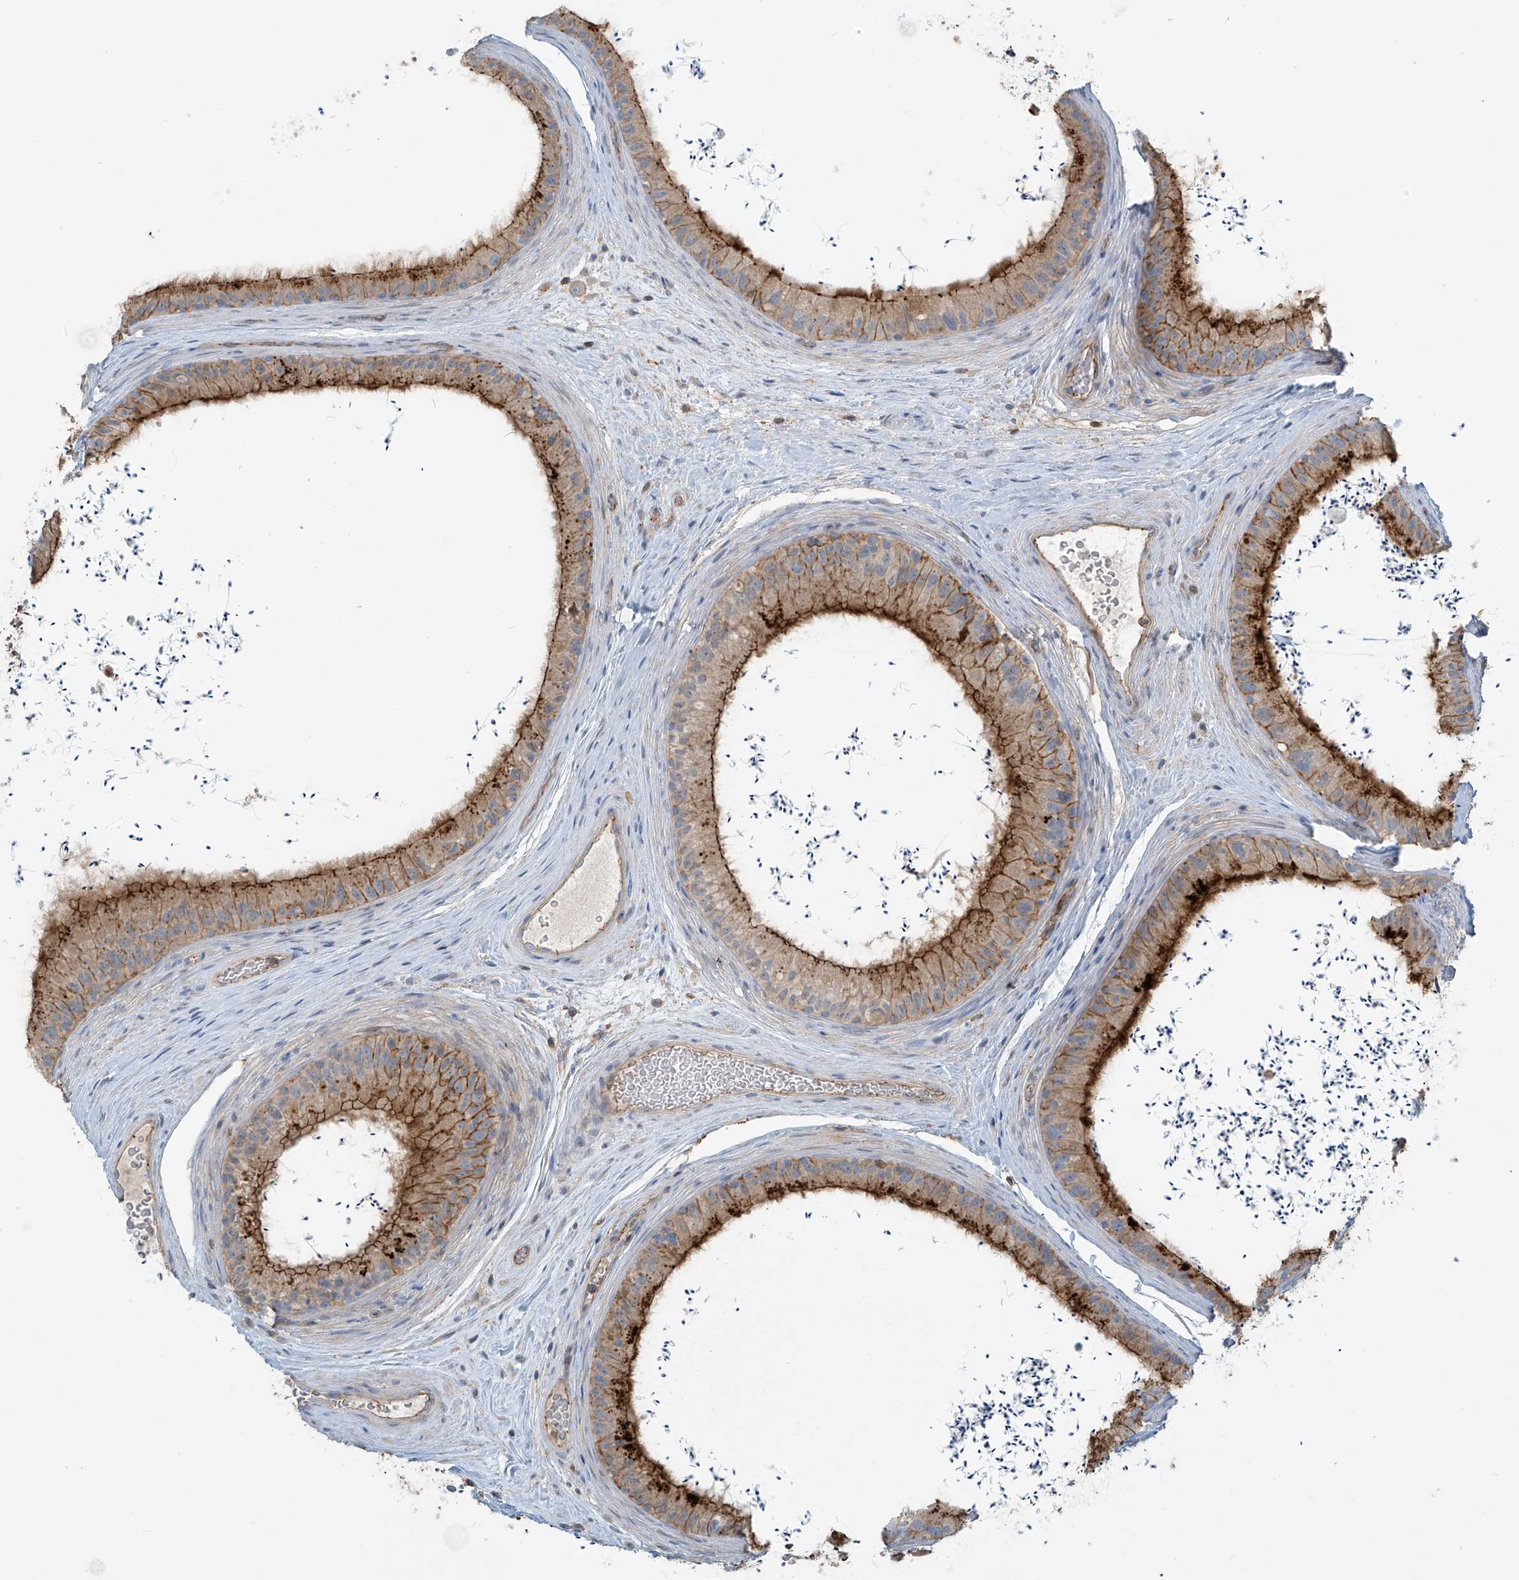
{"staining": {"intensity": "strong", "quantity": ">75%", "location": "cytoplasmic/membranous"}, "tissue": "epididymis", "cell_type": "Glandular cells", "image_type": "normal", "snomed": [{"axis": "morphology", "description": "Normal tissue, NOS"}, {"axis": "topography", "description": "Epididymis, spermatic cord, NOS"}], "caption": "Human epididymis stained for a protein (brown) displays strong cytoplasmic/membranous positive expression in about >75% of glandular cells.", "gene": "SLC9A2", "patient": {"sex": "male", "age": 50}}